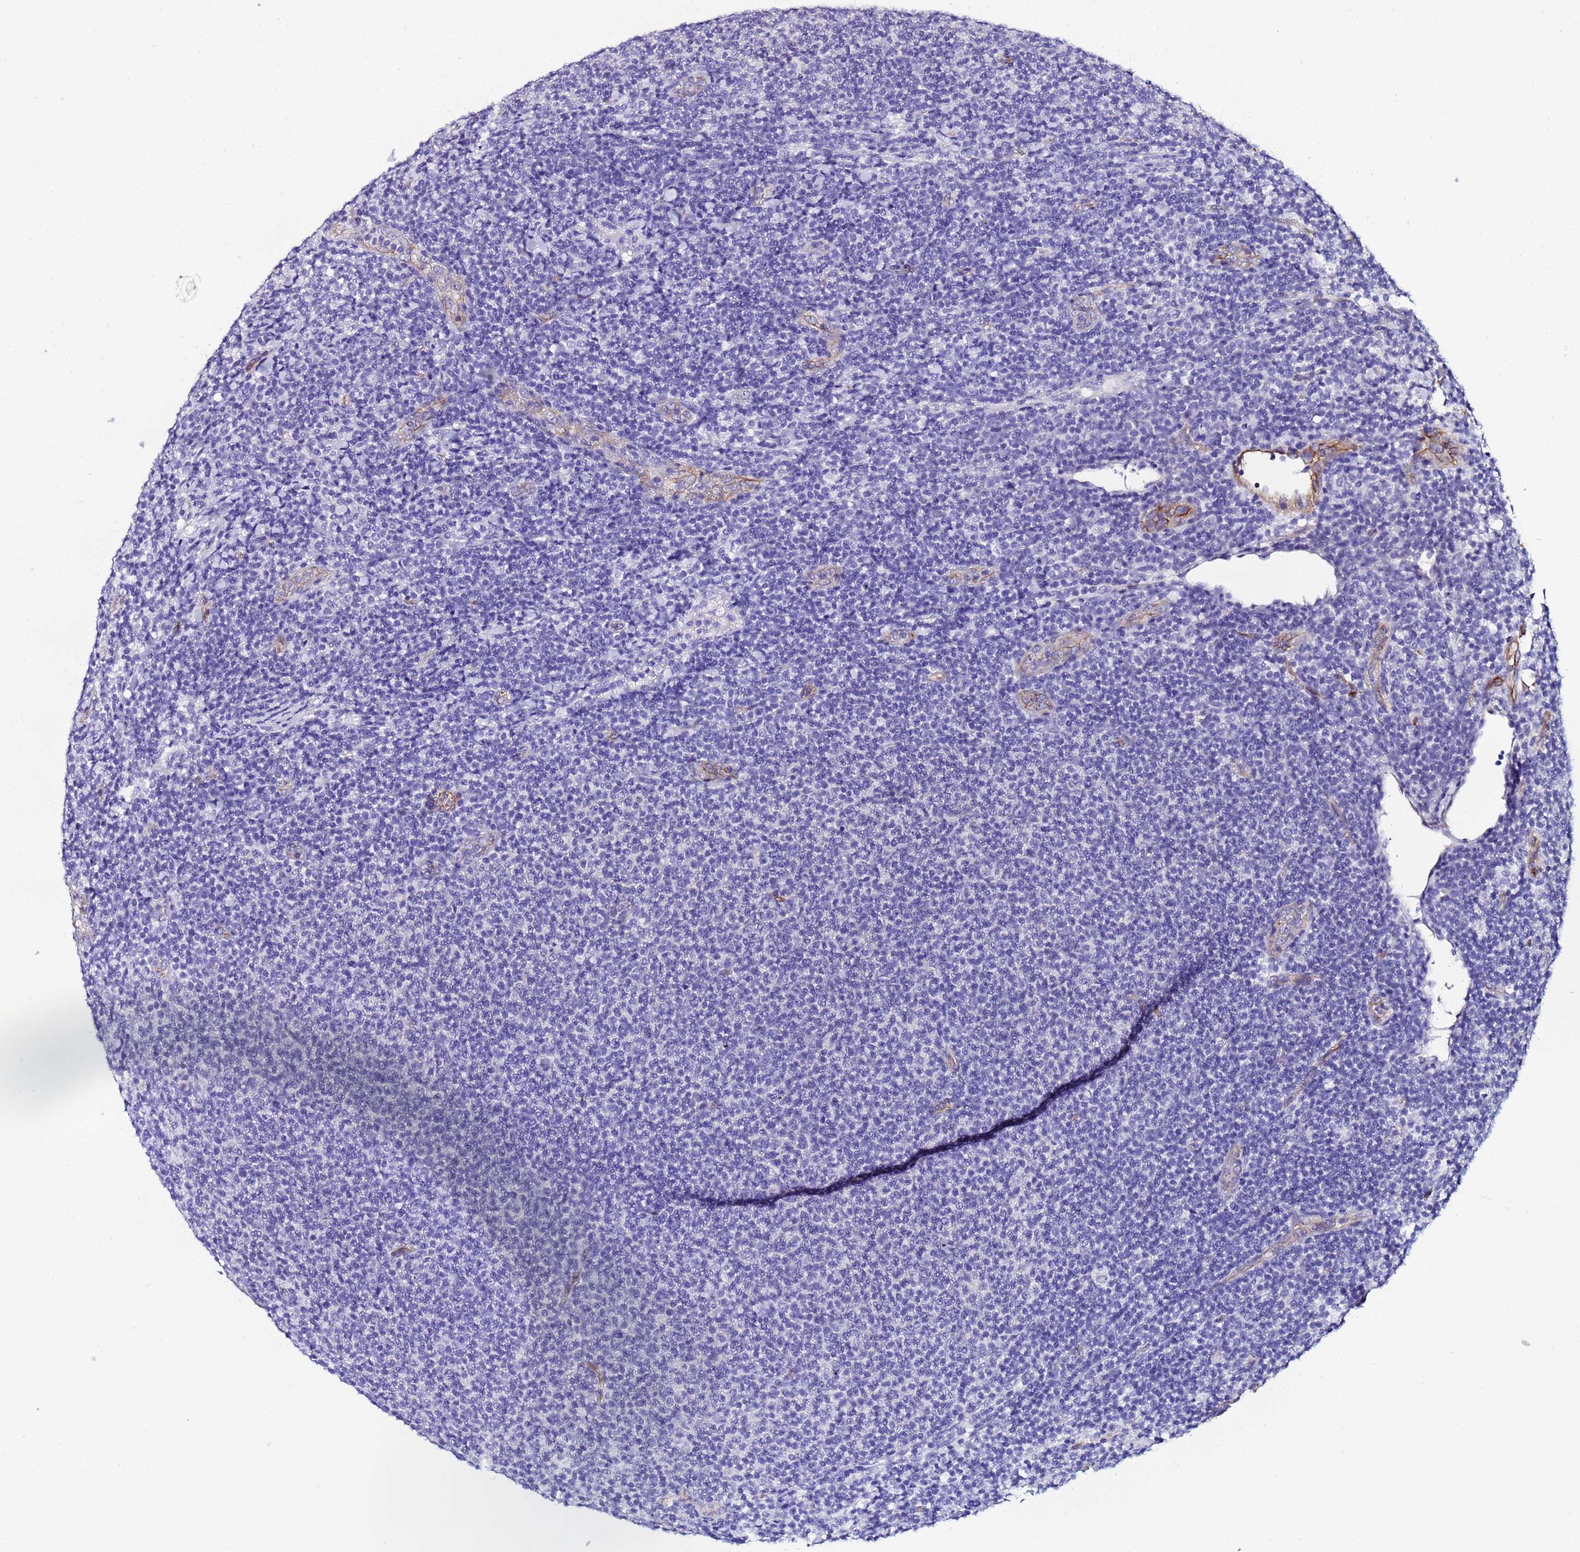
{"staining": {"intensity": "negative", "quantity": "none", "location": "none"}, "tissue": "lymphoma", "cell_type": "Tumor cells", "image_type": "cancer", "snomed": [{"axis": "morphology", "description": "Malignant lymphoma, non-Hodgkin's type, Low grade"}, {"axis": "topography", "description": "Lymph node"}], "caption": "A micrograph of malignant lymphoma, non-Hodgkin's type (low-grade) stained for a protein demonstrates no brown staining in tumor cells.", "gene": "DEFB104A", "patient": {"sex": "male", "age": 66}}